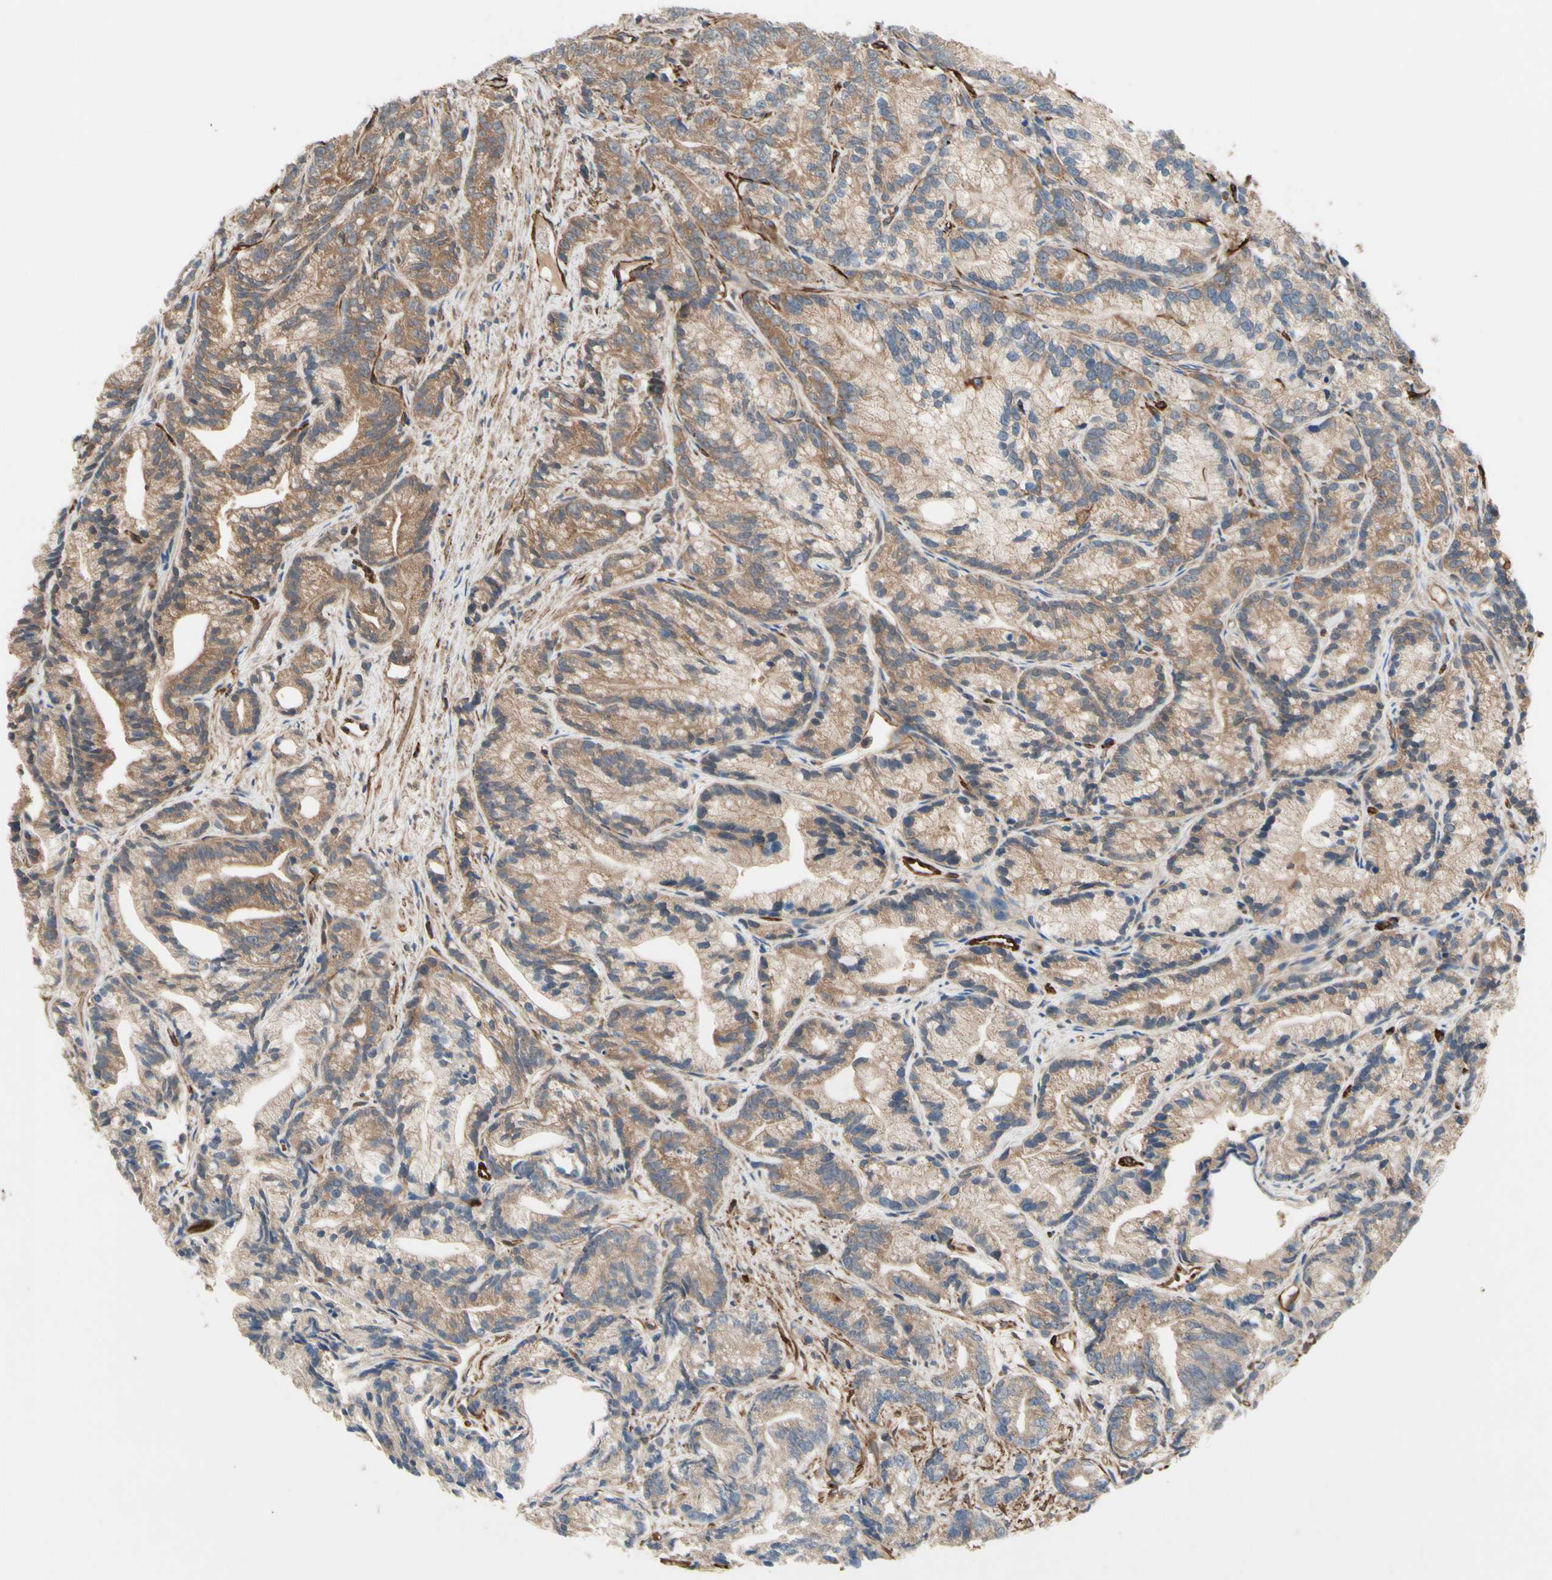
{"staining": {"intensity": "weak", "quantity": ">75%", "location": "cytoplasmic/membranous"}, "tissue": "prostate cancer", "cell_type": "Tumor cells", "image_type": "cancer", "snomed": [{"axis": "morphology", "description": "Adenocarcinoma, Low grade"}, {"axis": "topography", "description": "Prostate"}], "caption": "Adenocarcinoma (low-grade) (prostate) was stained to show a protein in brown. There is low levels of weak cytoplasmic/membranous staining in approximately >75% of tumor cells. The protein of interest is shown in brown color, while the nuclei are stained blue.", "gene": "TRAF2", "patient": {"sex": "male", "age": 89}}